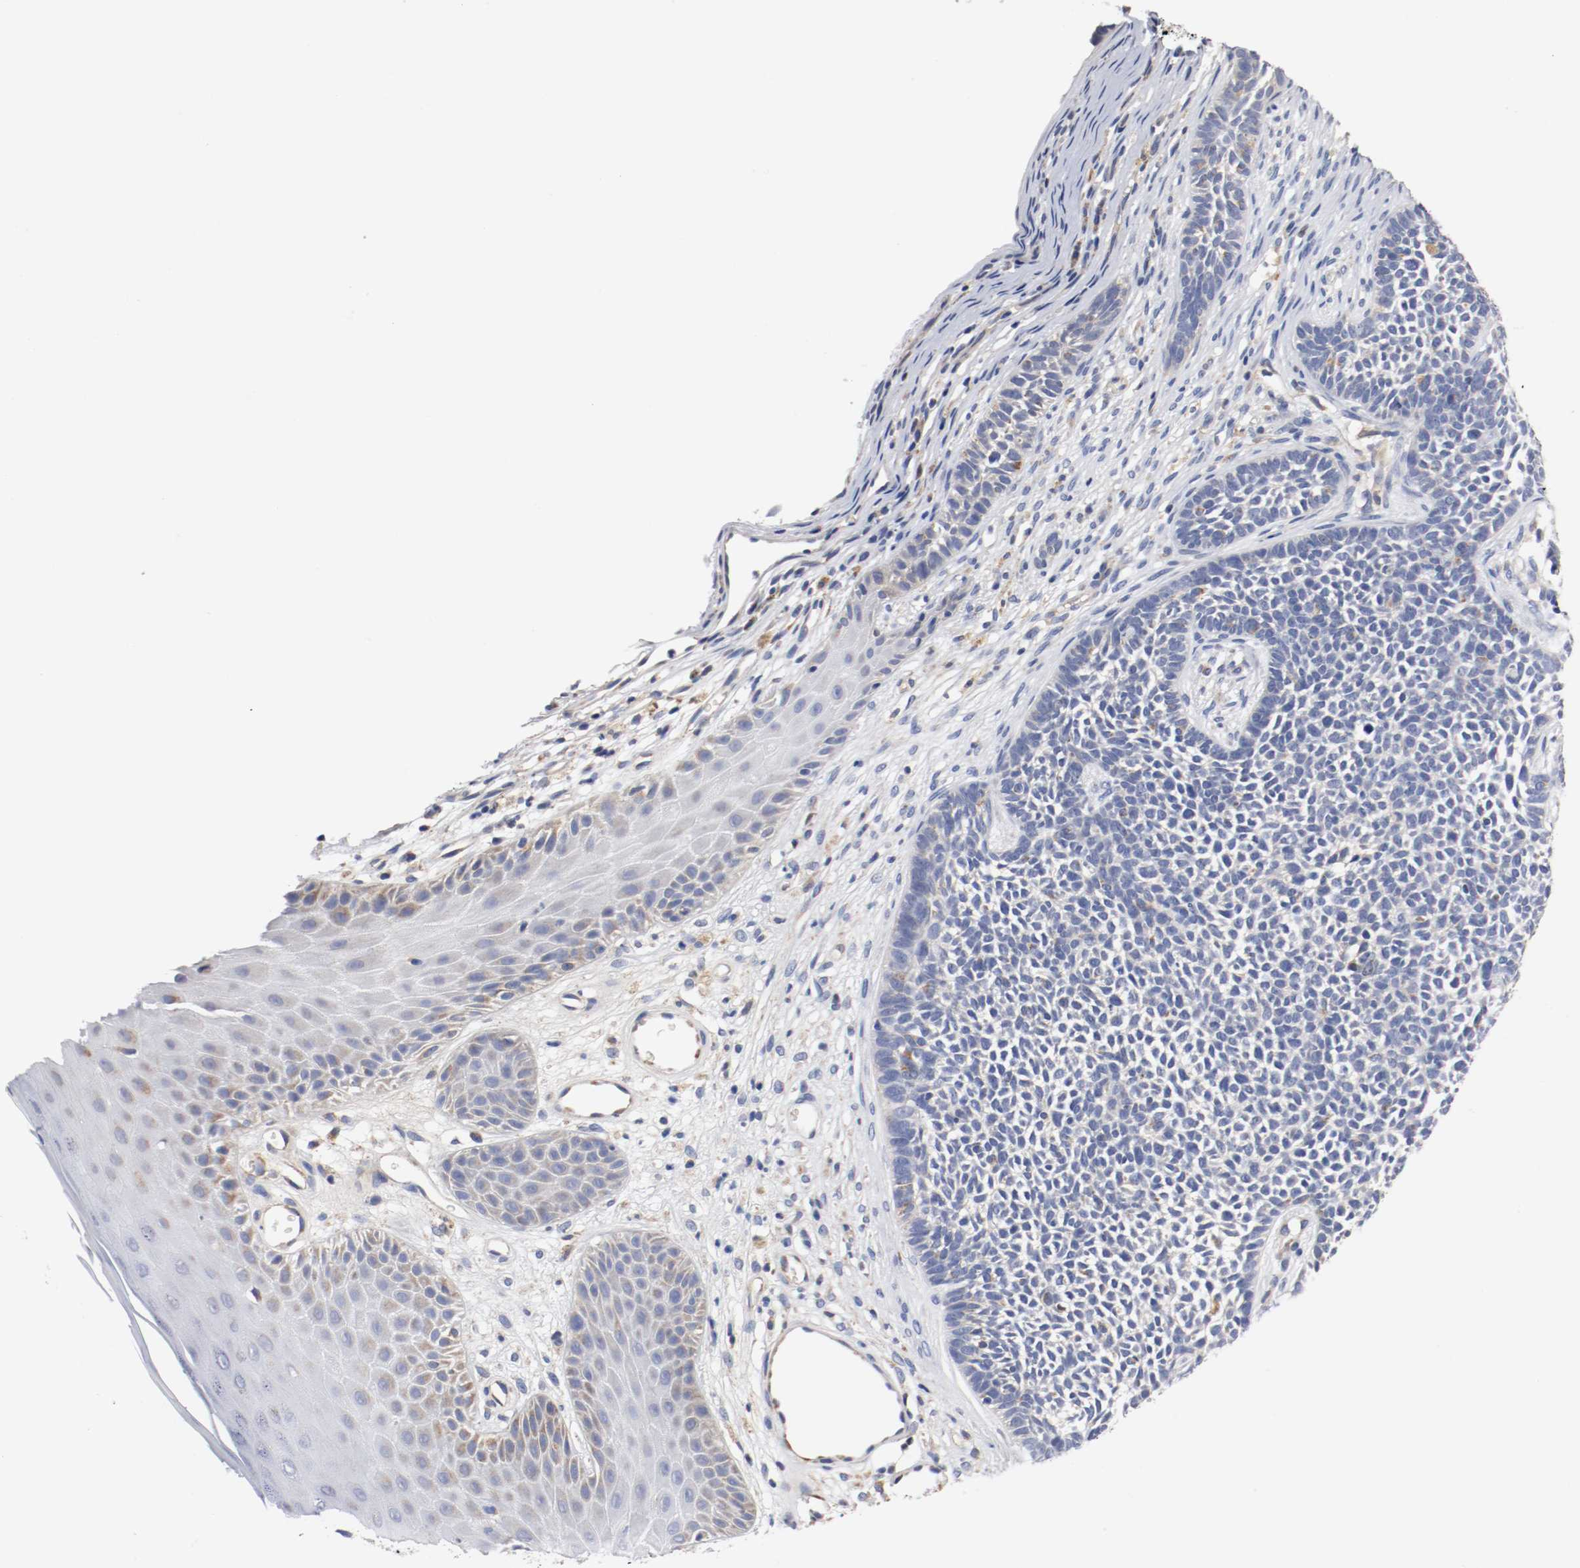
{"staining": {"intensity": "negative", "quantity": "none", "location": "none"}, "tissue": "skin cancer", "cell_type": "Tumor cells", "image_type": "cancer", "snomed": [{"axis": "morphology", "description": "Basal cell carcinoma"}, {"axis": "topography", "description": "Skin"}], "caption": "This is an immunohistochemistry (IHC) image of human skin cancer (basal cell carcinoma). There is no staining in tumor cells.", "gene": "PCSK6", "patient": {"sex": "female", "age": 84}}